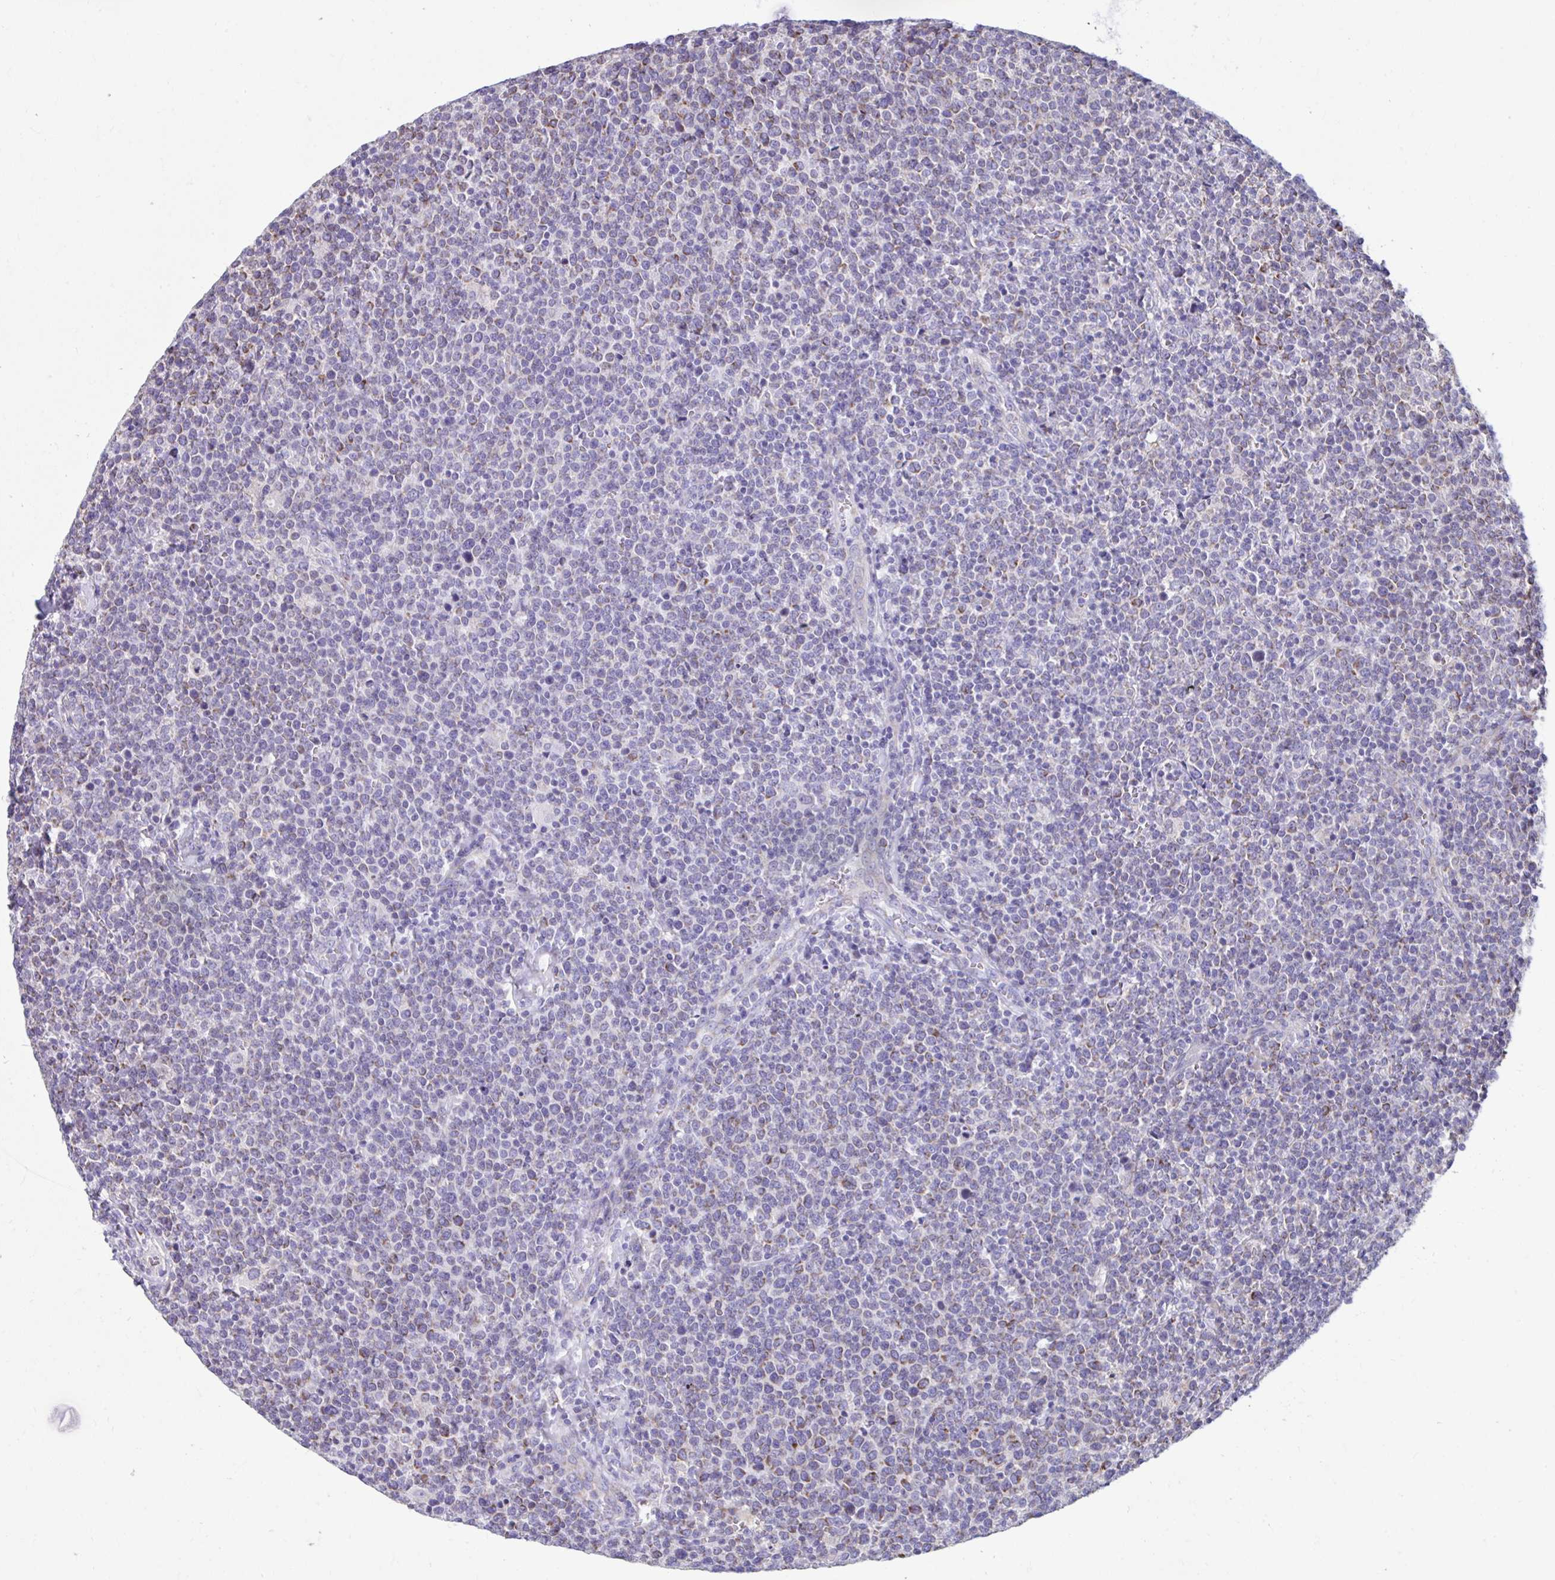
{"staining": {"intensity": "moderate", "quantity": "<25%", "location": "cytoplasmic/membranous"}, "tissue": "lymphoma", "cell_type": "Tumor cells", "image_type": "cancer", "snomed": [{"axis": "morphology", "description": "Malignant lymphoma, non-Hodgkin's type, High grade"}, {"axis": "topography", "description": "Lymph node"}], "caption": "Human malignant lymphoma, non-Hodgkin's type (high-grade) stained with a protein marker reveals moderate staining in tumor cells.", "gene": "LINGO4", "patient": {"sex": "male", "age": 61}}